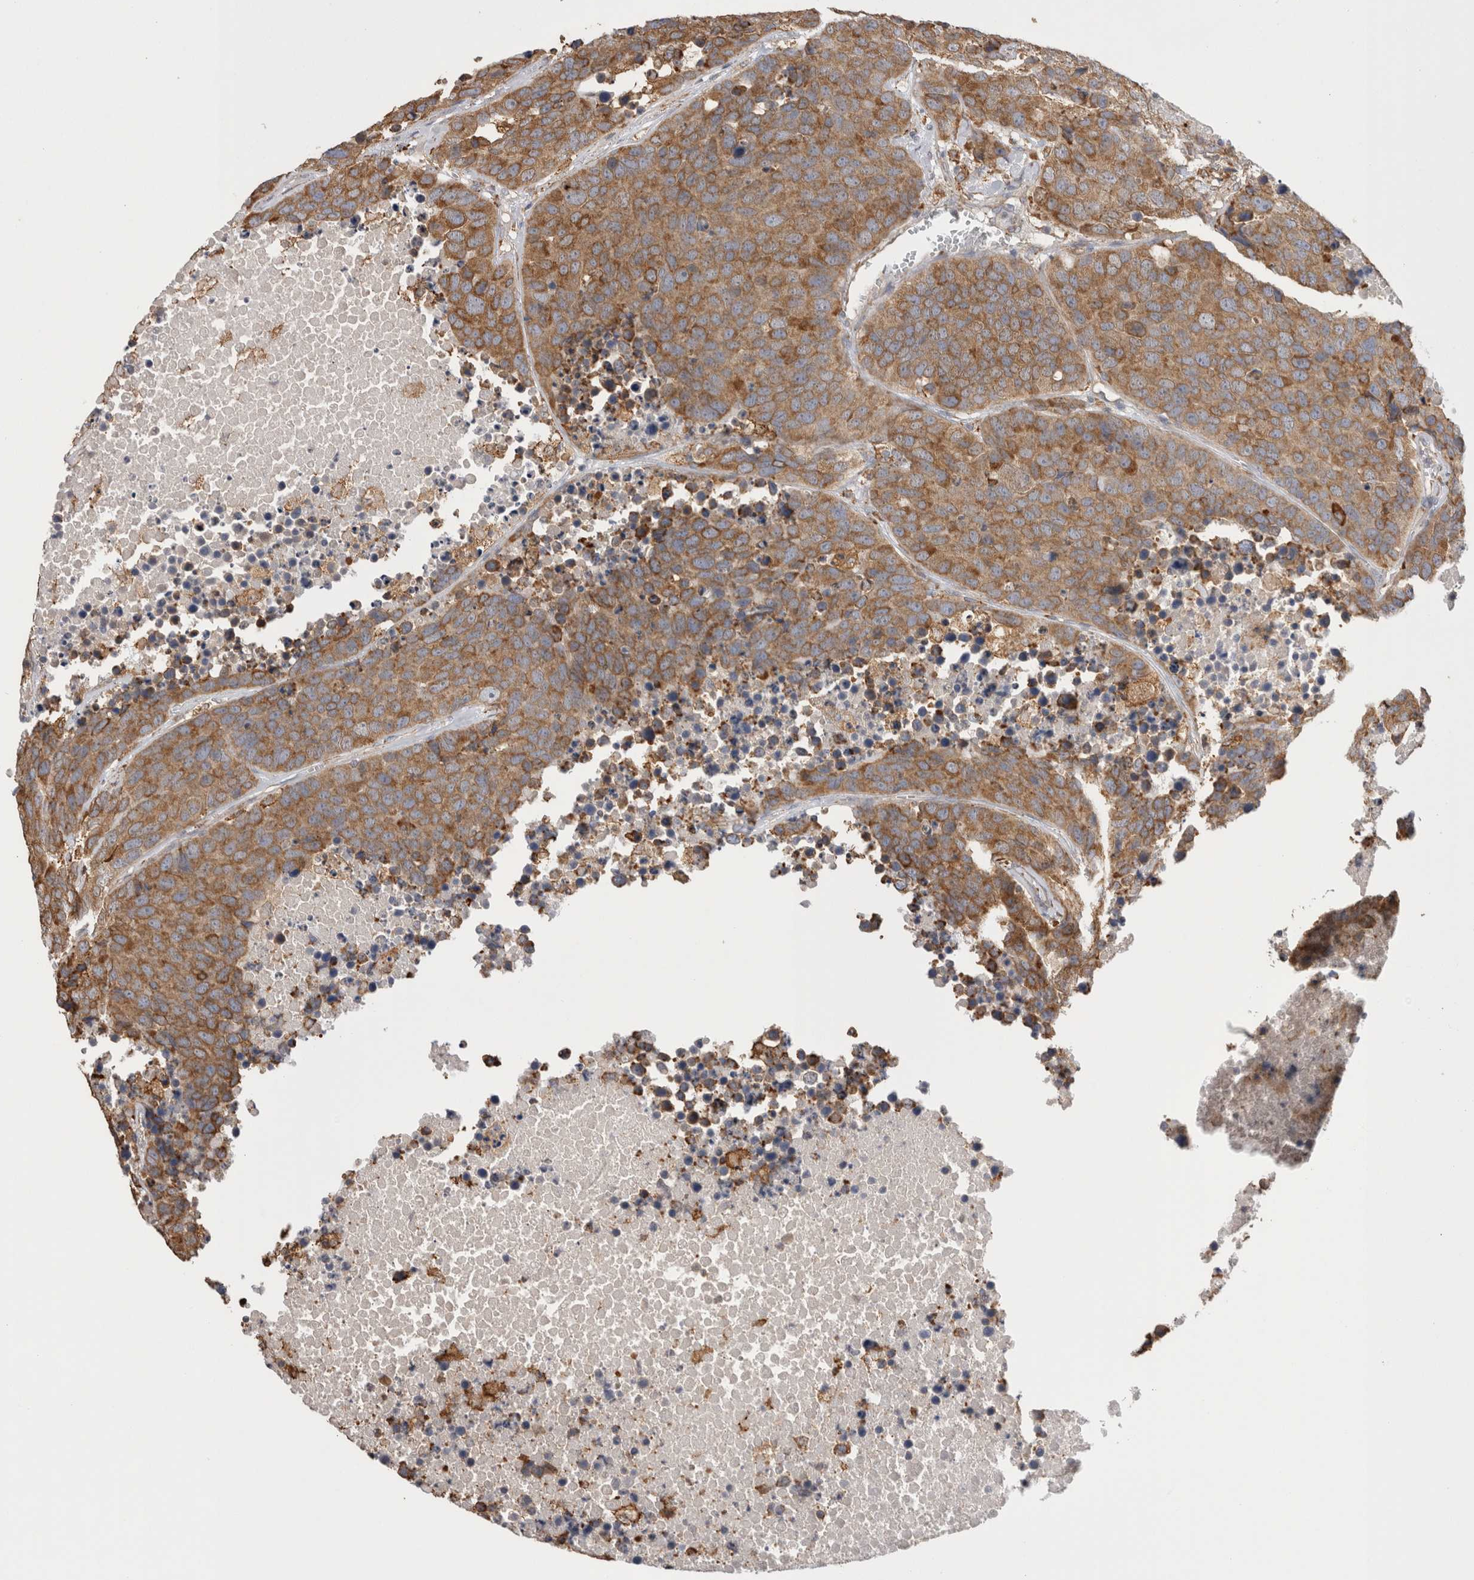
{"staining": {"intensity": "moderate", "quantity": ">75%", "location": "cytoplasmic/membranous"}, "tissue": "carcinoid", "cell_type": "Tumor cells", "image_type": "cancer", "snomed": [{"axis": "morphology", "description": "Carcinoid, malignant, NOS"}, {"axis": "topography", "description": "Lung"}], "caption": "Immunohistochemical staining of carcinoid exhibits medium levels of moderate cytoplasmic/membranous protein staining in approximately >75% of tumor cells. The protein is shown in brown color, while the nuclei are stained blue.", "gene": "LRPAP1", "patient": {"sex": "male", "age": 60}}